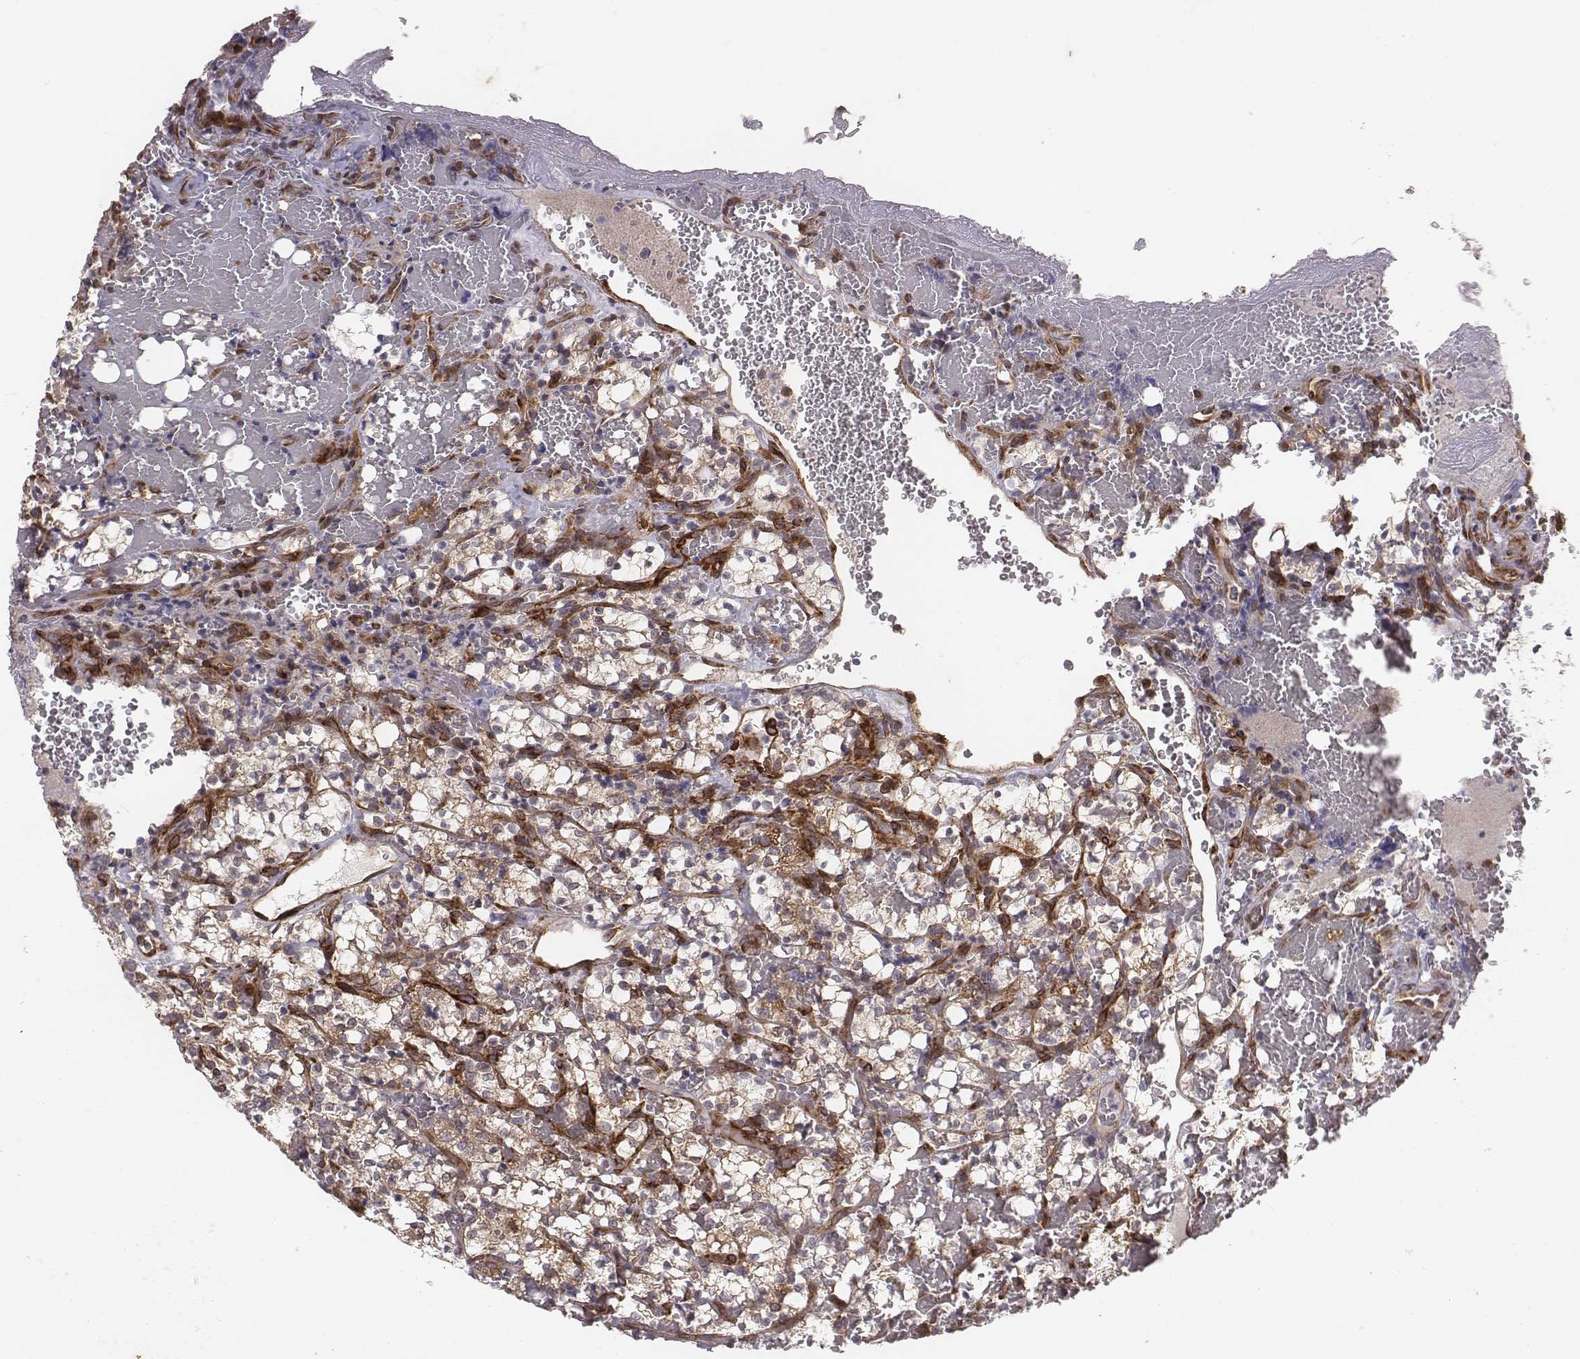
{"staining": {"intensity": "weak", "quantity": ">75%", "location": "cytoplasmic/membranous"}, "tissue": "renal cancer", "cell_type": "Tumor cells", "image_type": "cancer", "snomed": [{"axis": "morphology", "description": "Adenocarcinoma, NOS"}, {"axis": "topography", "description": "Kidney"}], "caption": "Immunohistochemistry (IHC) (DAB) staining of renal cancer shows weak cytoplasmic/membranous protein expression in about >75% of tumor cells.", "gene": "TXLNA", "patient": {"sex": "female", "age": 69}}